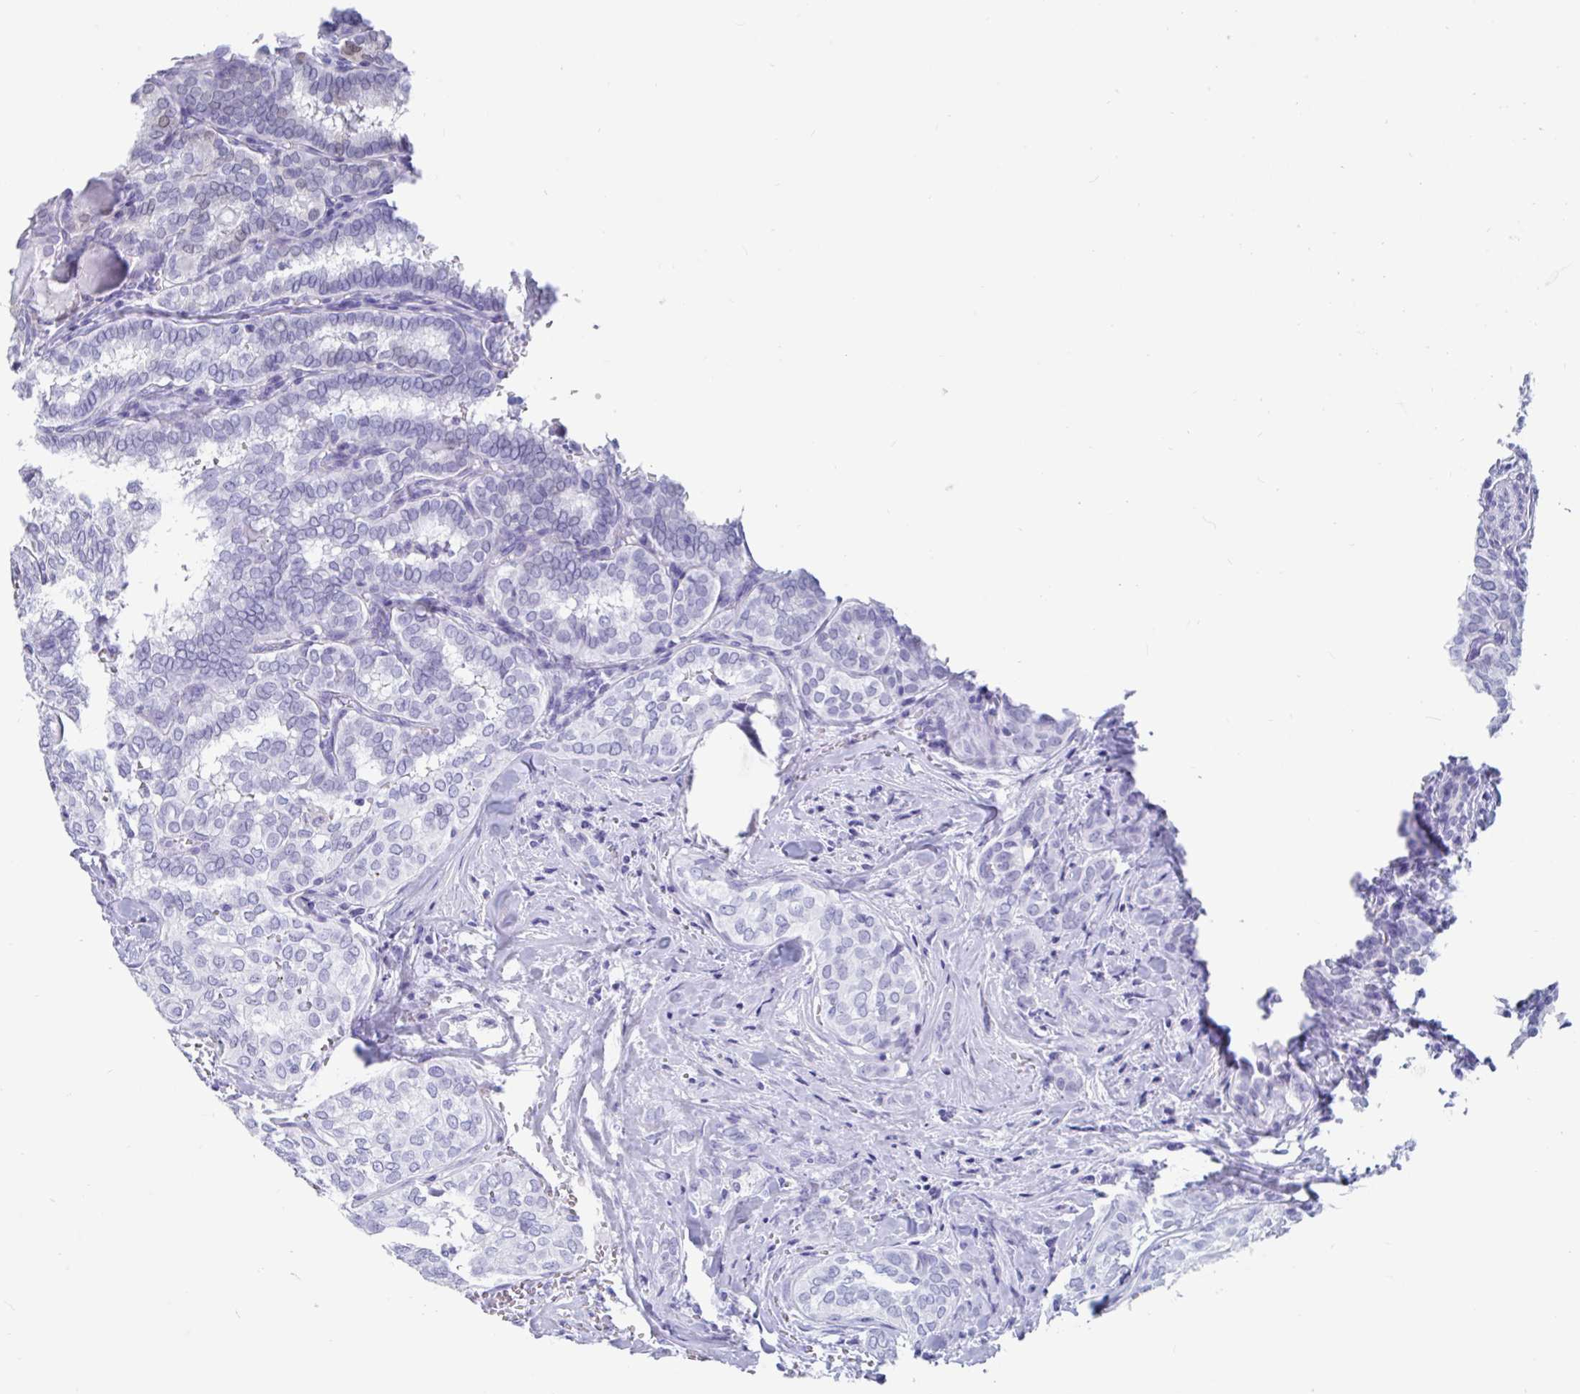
{"staining": {"intensity": "negative", "quantity": "none", "location": "none"}, "tissue": "thyroid cancer", "cell_type": "Tumor cells", "image_type": "cancer", "snomed": [{"axis": "morphology", "description": "Papillary adenocarcinoma, NOS"}, {"axis": "topography", "description": "Thyroid gland"}], "caption": "Tumor cells show no significant positivity in thyroid papillary adenocarcinoma.", "gene": "GKN2", "patient": {"sex": "female", "age": 30}}